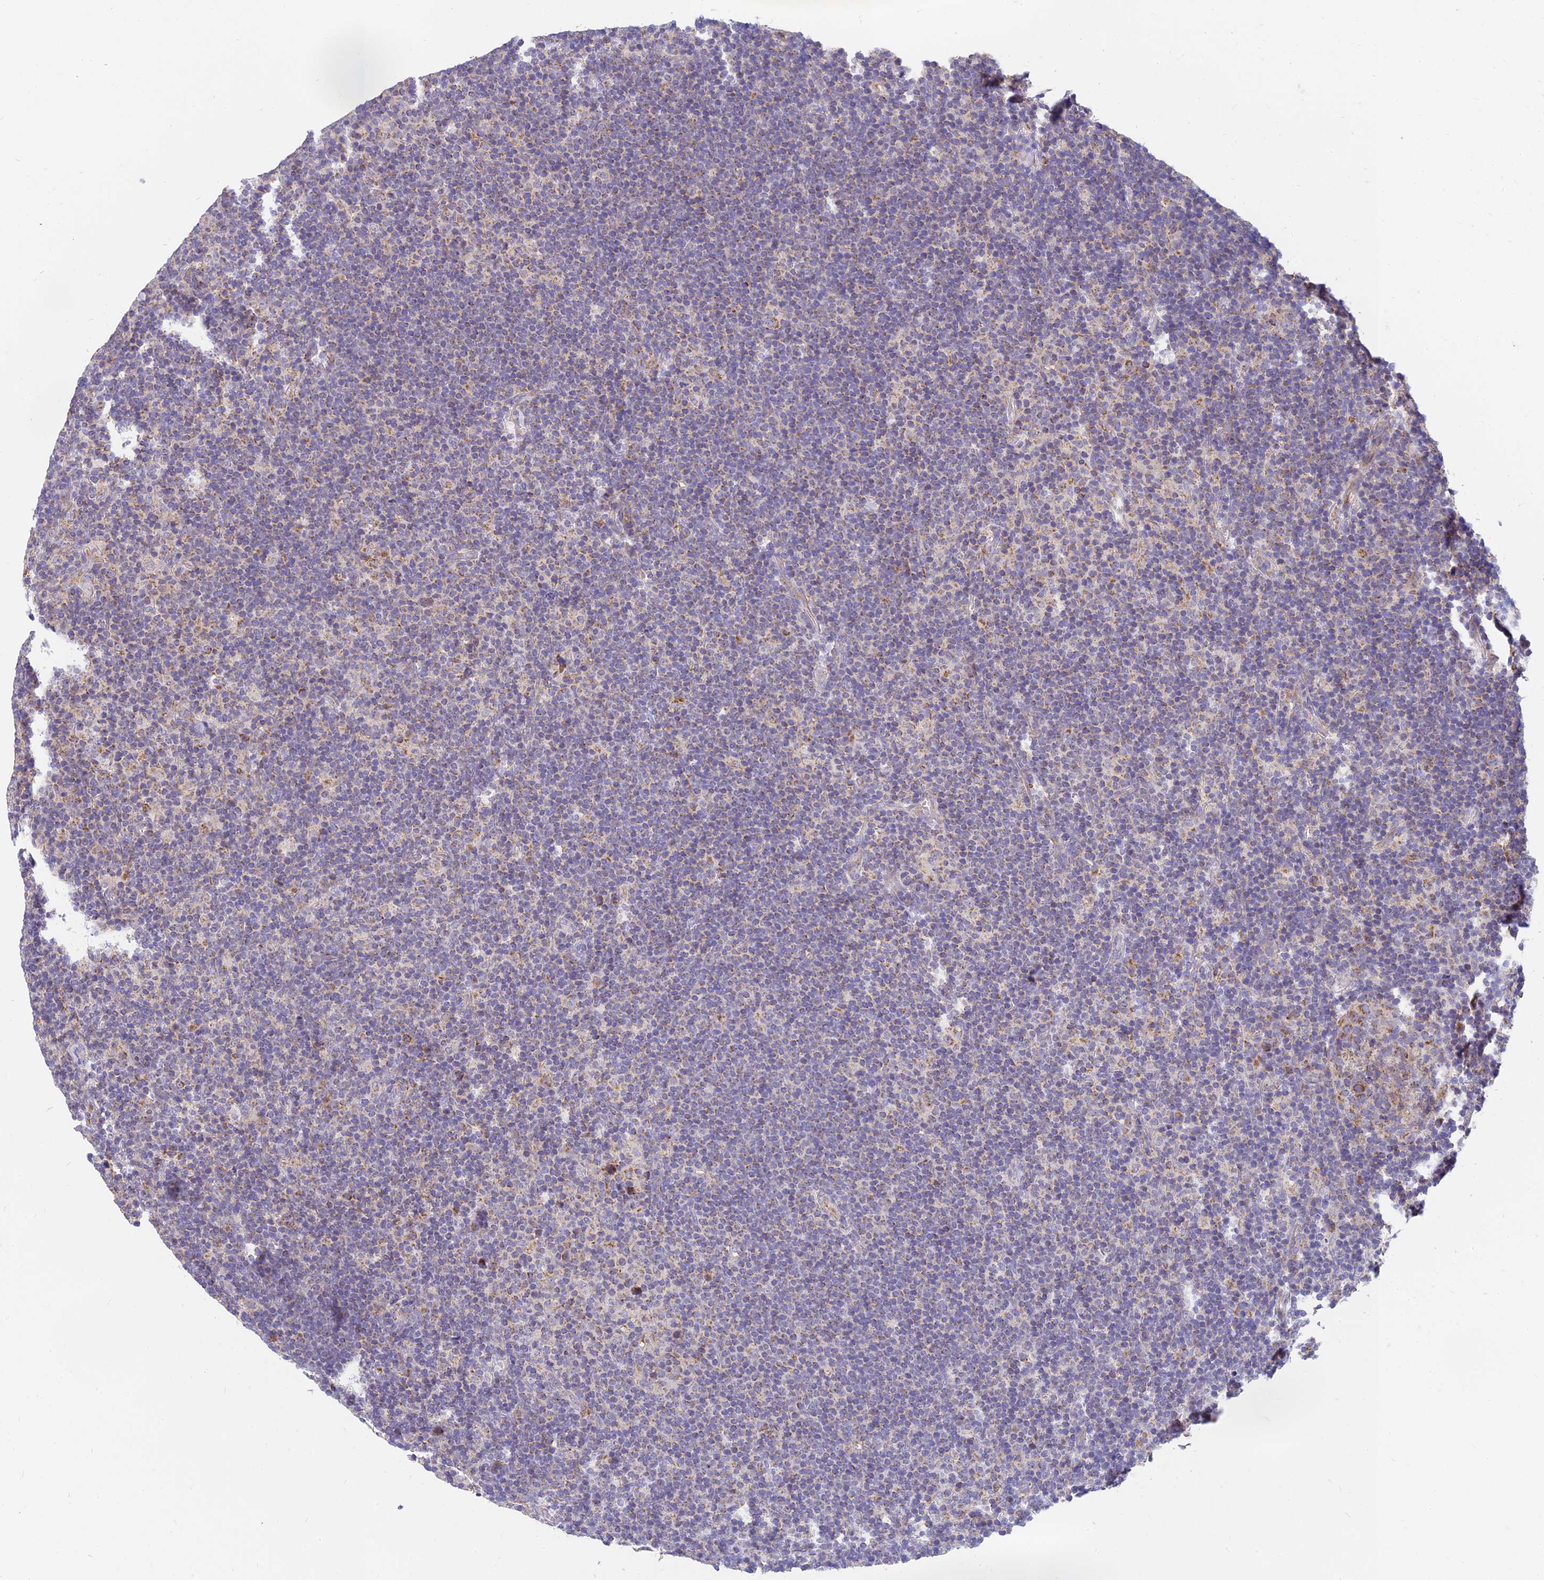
{"staining": {"intensity": "weak", "quantity": ">75%", "location": "cytoplasmic/membranous"}, "tissue": "lymphoma", "cell_type": "Tumor cells", "image_type": "cancer", "snomed": [{"axis": "morphology", "description": "Hodgkin's disease, NOS"}, {"axis": "topography", "description": "Lymph node"}], "caption": "IHC image of human Hodgkin's disease stained for a protein (brown), which reveals low levels of weak cytoplasmic/membranous staining in approximately >75% of tumor cells.", "gene": "MRPL15", "patient": {"sex": "female", "age": 57}}